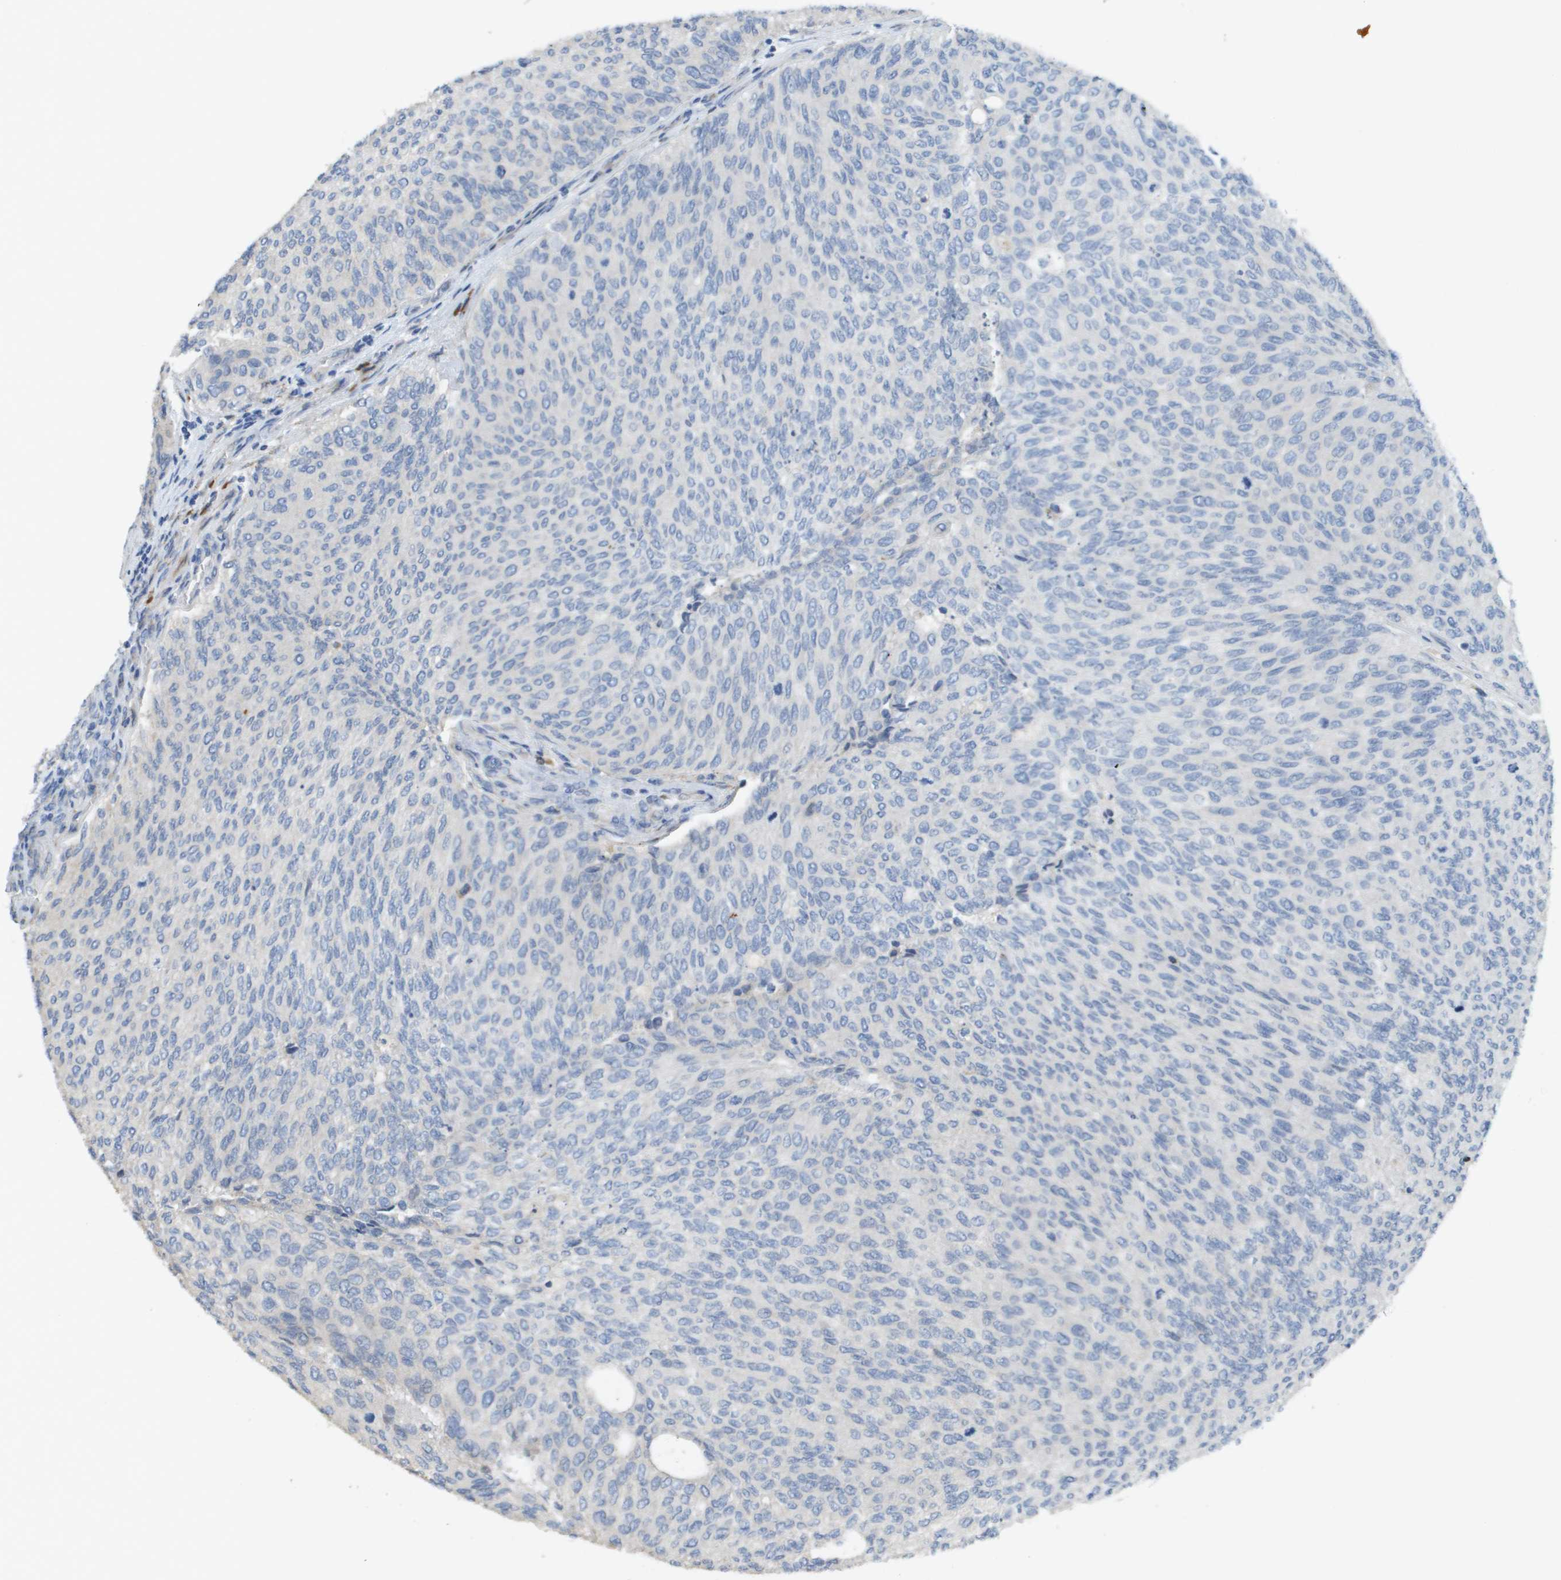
{"staining": {"intensity": "negative", "quantity": "none", "location": "none"}, "tissue": "urothelial cancer", "cell_type": "Tumor cells", "image_type": "cancer", "snomed": [{"axis": "morphology", "description": "Urothelial carcinoma, Low grade"}, {"axis": "topography", "description": "Urinary bladder"}], "caption": "Tumor cells are negative for protein expression in human urothelial cancer.", "gene": "CASP10", "patient": {"sex": "female", "age": 79}}